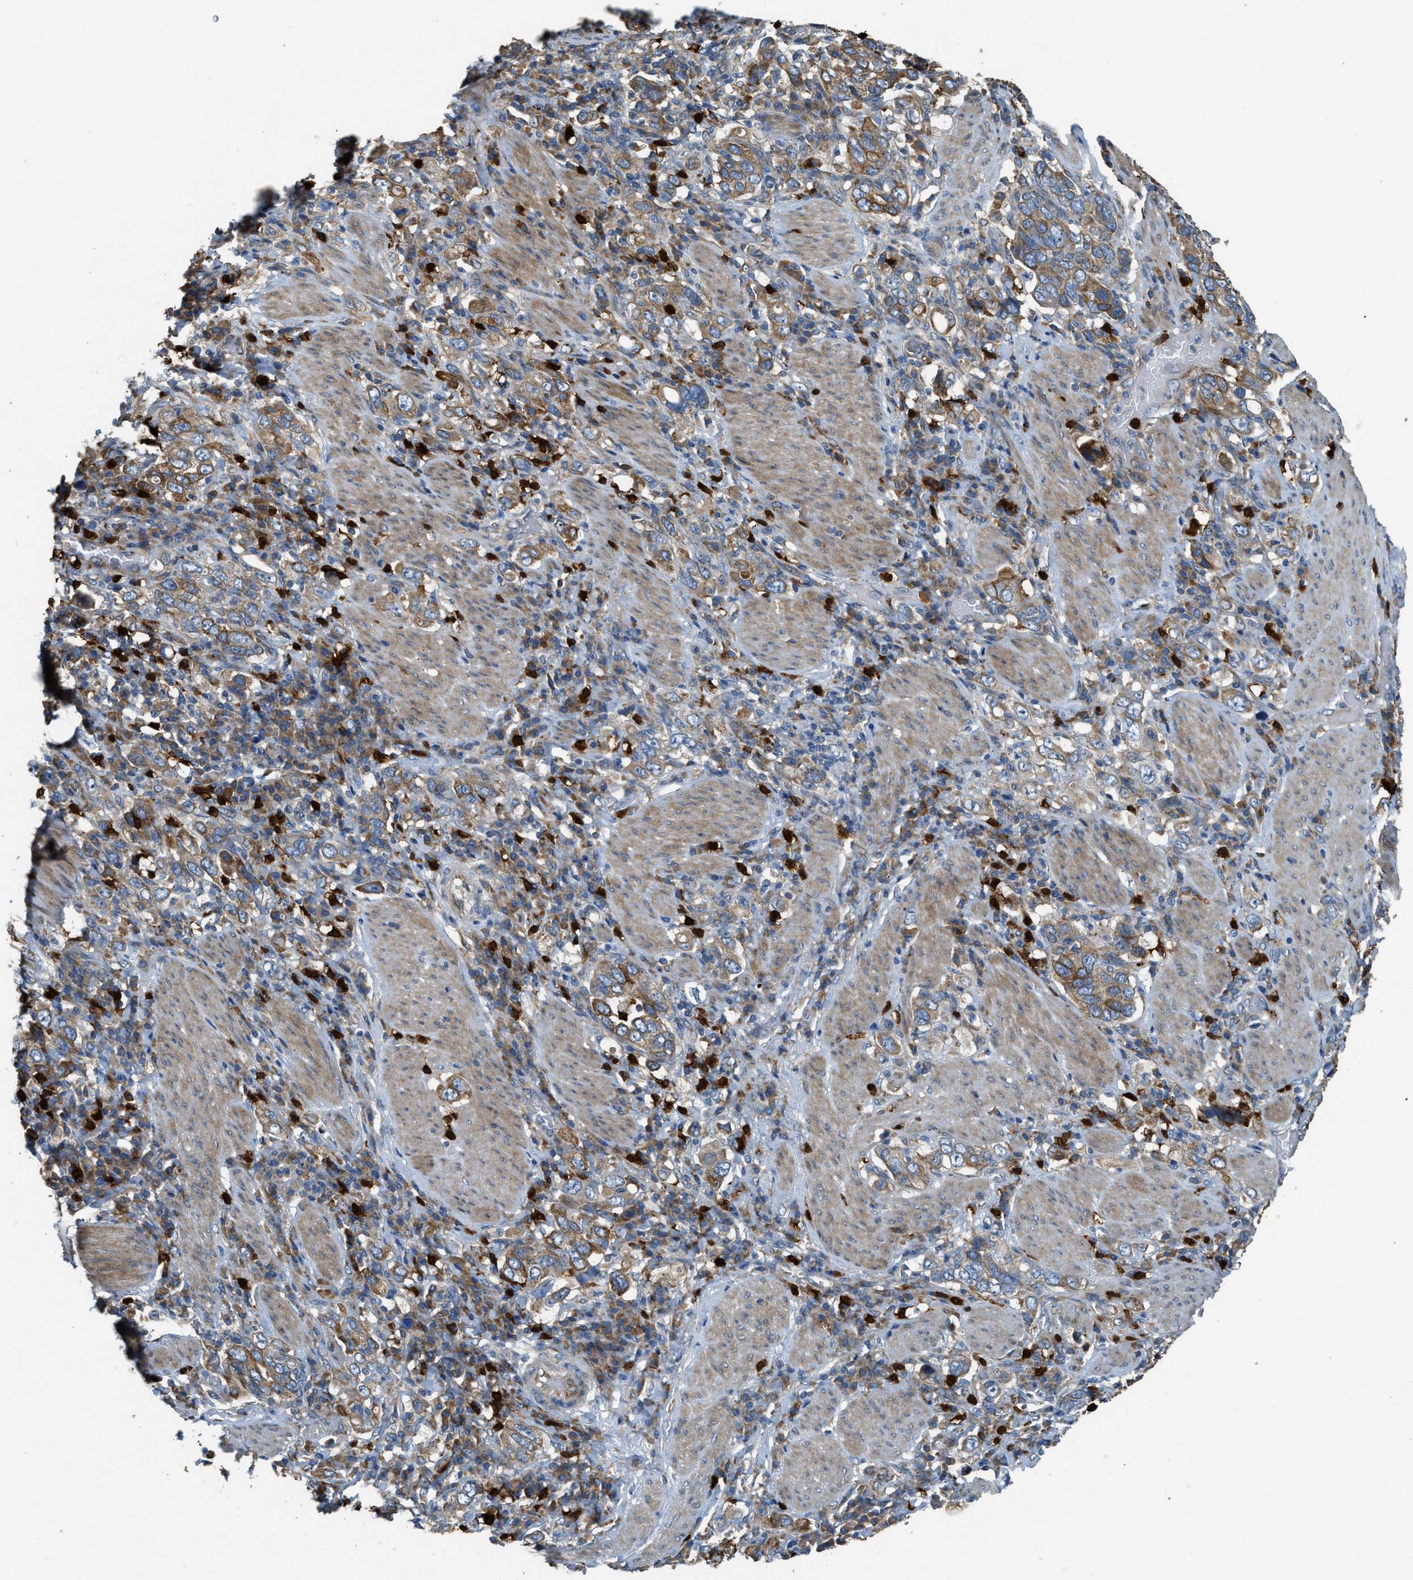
{"staining": {"intensity": "moderate", "quantity": ">75%", "location": "cytoplasmic/membranous"}, "tissue": "stomach cancer", "cell_type": "Tumor cells", "image_type": "cancer", "snomed": [{"axis": "morphology", "description": "Adenocarcinoma, NOS"}, {"axis": "topography", "description": "Stomach, upper"}], "caption": "The micrograph shows staining of stomach cancer (adenocarcinoma), revealing moderate cytoplasmic/membranous protein positivity (brown color) within tumor cells.", "gene": "TMEM68", "patient": {"sex": "male", "age": 62}}